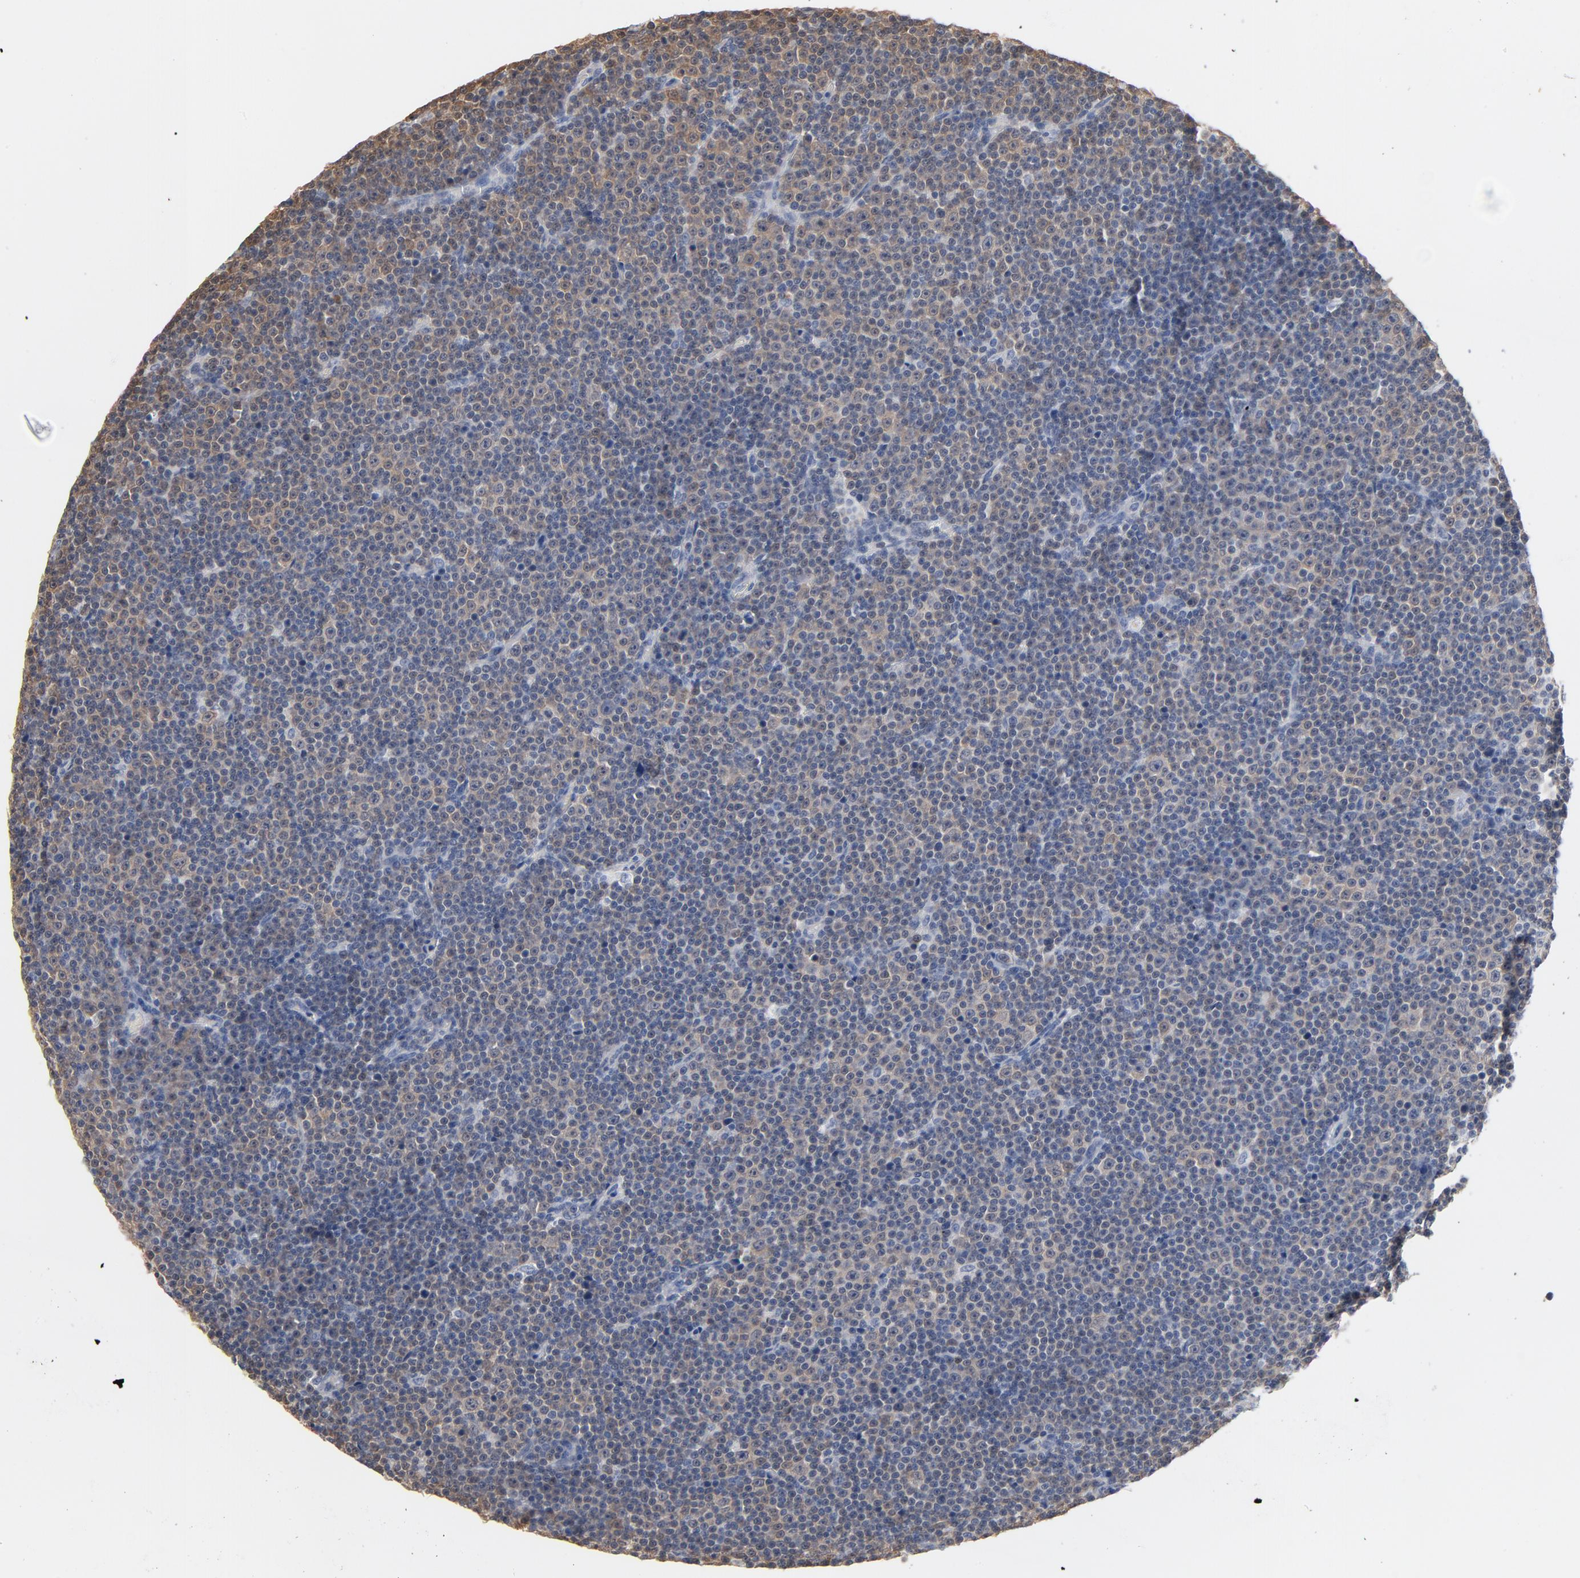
{"staining": {"intensity": "weak", "quantity": "25%-75%", "location": "cytoplasmic/membranous"}, "tissue": "lymphoma", "cell_type": "Tumor cells", "image_type": "cancer", "snomed": [{"axis": "morphology", "description": "Malignant lymphoma, non-Hodgkin's type, Low grade"}, {"axis": "topography", "description": "Lymph node"}], "caption": "IHC micrograph of neoplastic tissue: human low-grade malignant lymphoma, non-Hodgkin's type stained using IHC demonstrates low levels of weak protein expression localized specifically in the cytoplasmic/membranous of tumor cells, appearing as a cytoplasmic/membranous brown color.", "gene": "MIF", "patient": {"sex": "female", "age": 67}}